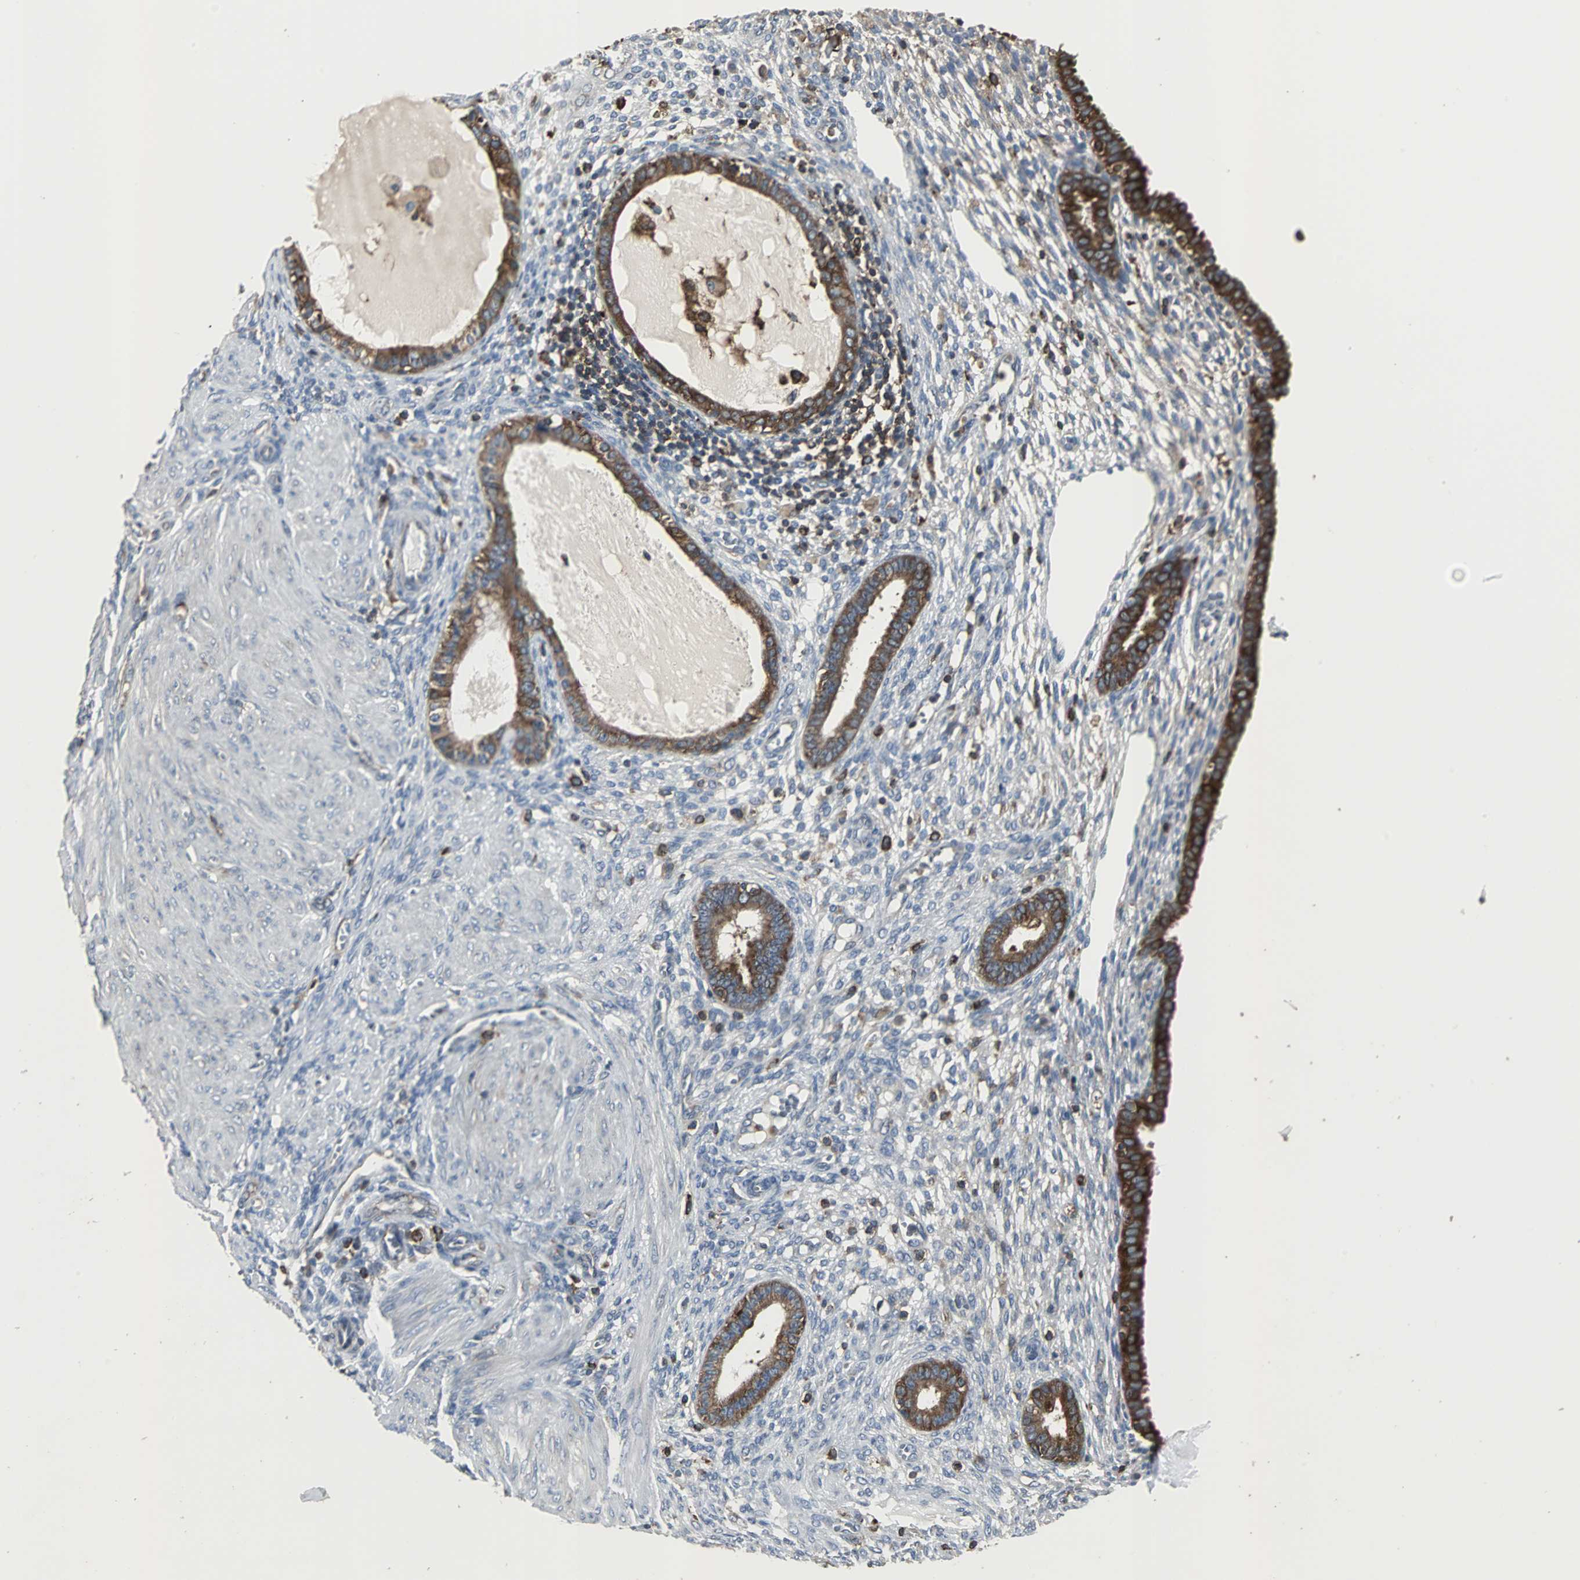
{"staining": {"intensity": "negative", "quantity": "none", "location": "none"}, "tissue": "endometrium", "cell_type": "Cells in endometrial stroma", "image_type": "normal", "snomed": [{"axis": "morphology", "description": "Normal tissue, NOS"}, {"axis": "topography", "description": "Endometrium"}], "caption": "There is no significant positivity in cells in endometrial stroma of endometrium. The staining was performed using DAB to visualize the protein expression in brown, while the nuclei were stained in blue with hematoxylin (Magnification: 20x).", "gene": "LRRFIP1", "patient": {"sex": "female", "age": 72}}